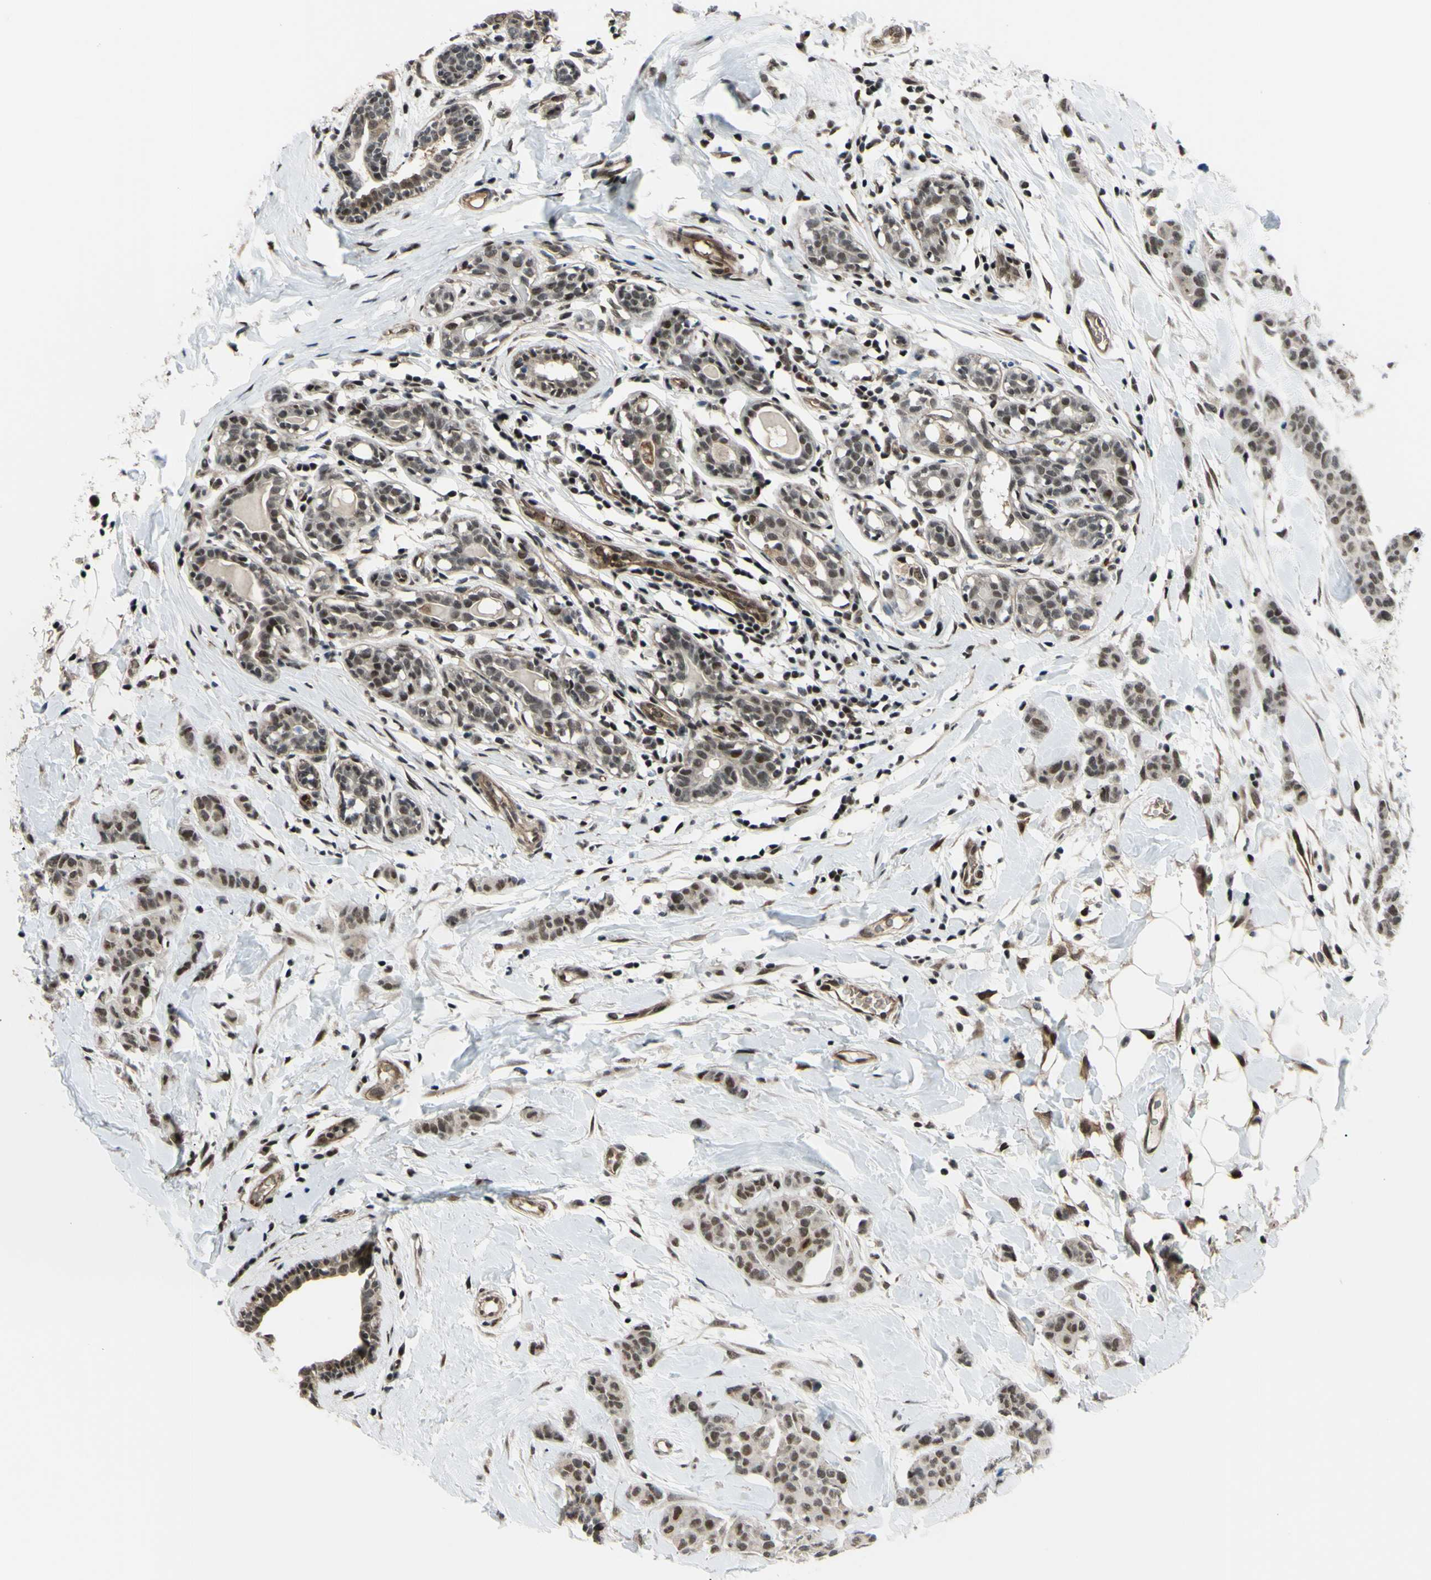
{"staining": {"intensity": "moderate", "quantity": ">75%", "location": "nuclear"}, "tissue": "breast cancer", "cell_type": "Tumor cells", "image_type": "cancer", "snomed": [{"axis": "morphology", "description": "Normal tissue, NOS"}, {"axis": "morphology", "description": "Duct carcinoma"}, {"axis": "topography", "description": "Breast"}], "caption": "Immunohistochemical staining of human intraductal carcinoma (breast) shows medium levels of moderate nuclear expression in approximately >75% of tumor cells. (DAB (3,3'-diaminobenzidine) IHC with brightfield microscopy, high magnification).", "gene": "THAP12", "patient": {"sex": "female", "age": 40}}